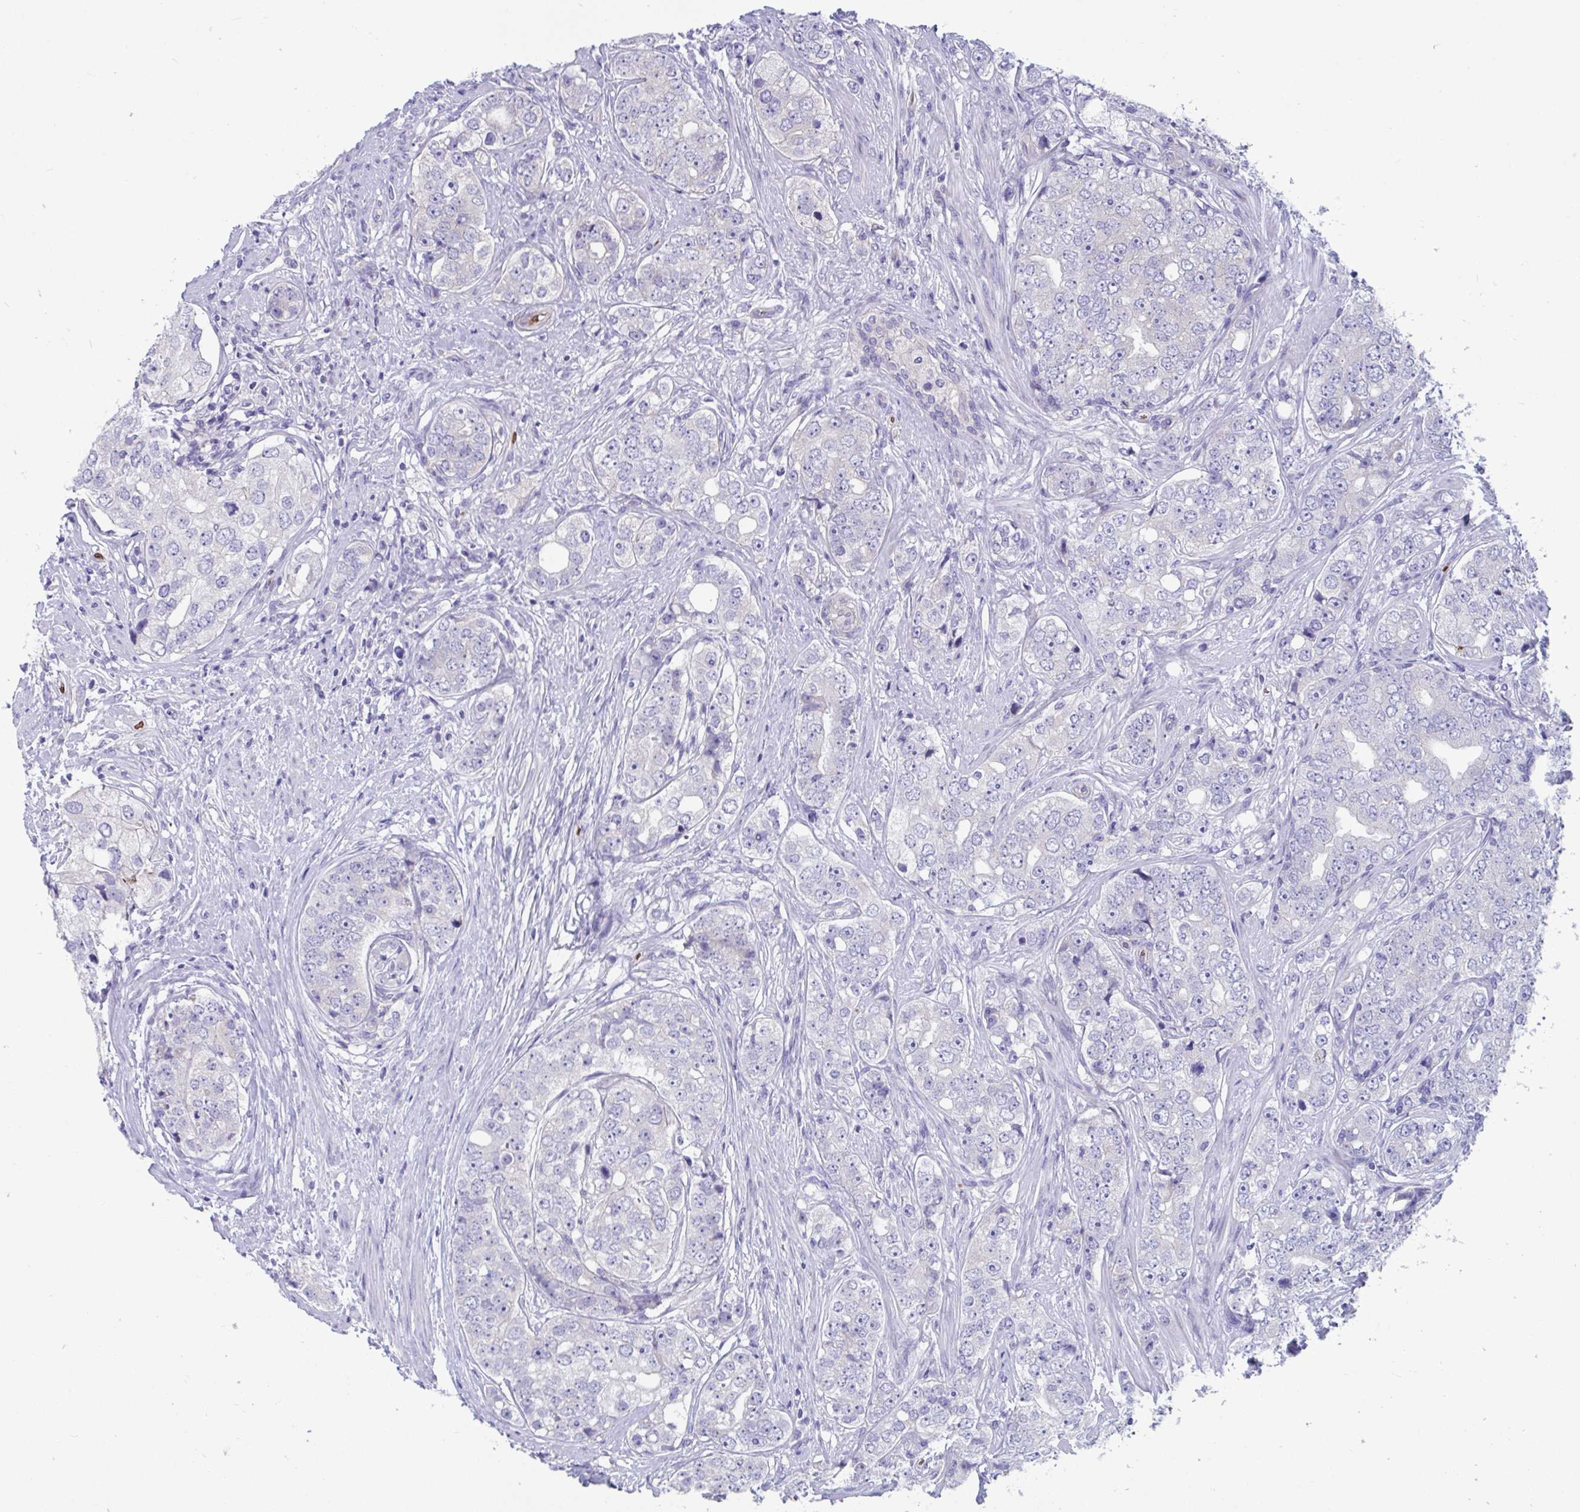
{"staining": {"intensity": "negative", "quantity": "none", "location": "none"}, "tissue": "prostate cancer", "cell_type": "Tumor cells", "image_type": "cancer", "snomed": [{"axis": "morphology", "description": "Adenocarcinoma, High grade"}, {"axis": "topography", "description": "Prostate"}], "caption": "Histopathology image shows no significant protein staining in tumor cells of prostate cancer (adenocarcinoma (high-grade)).", "gene": "TTC30B", "patient": {"sex": "male", "age": 60}}